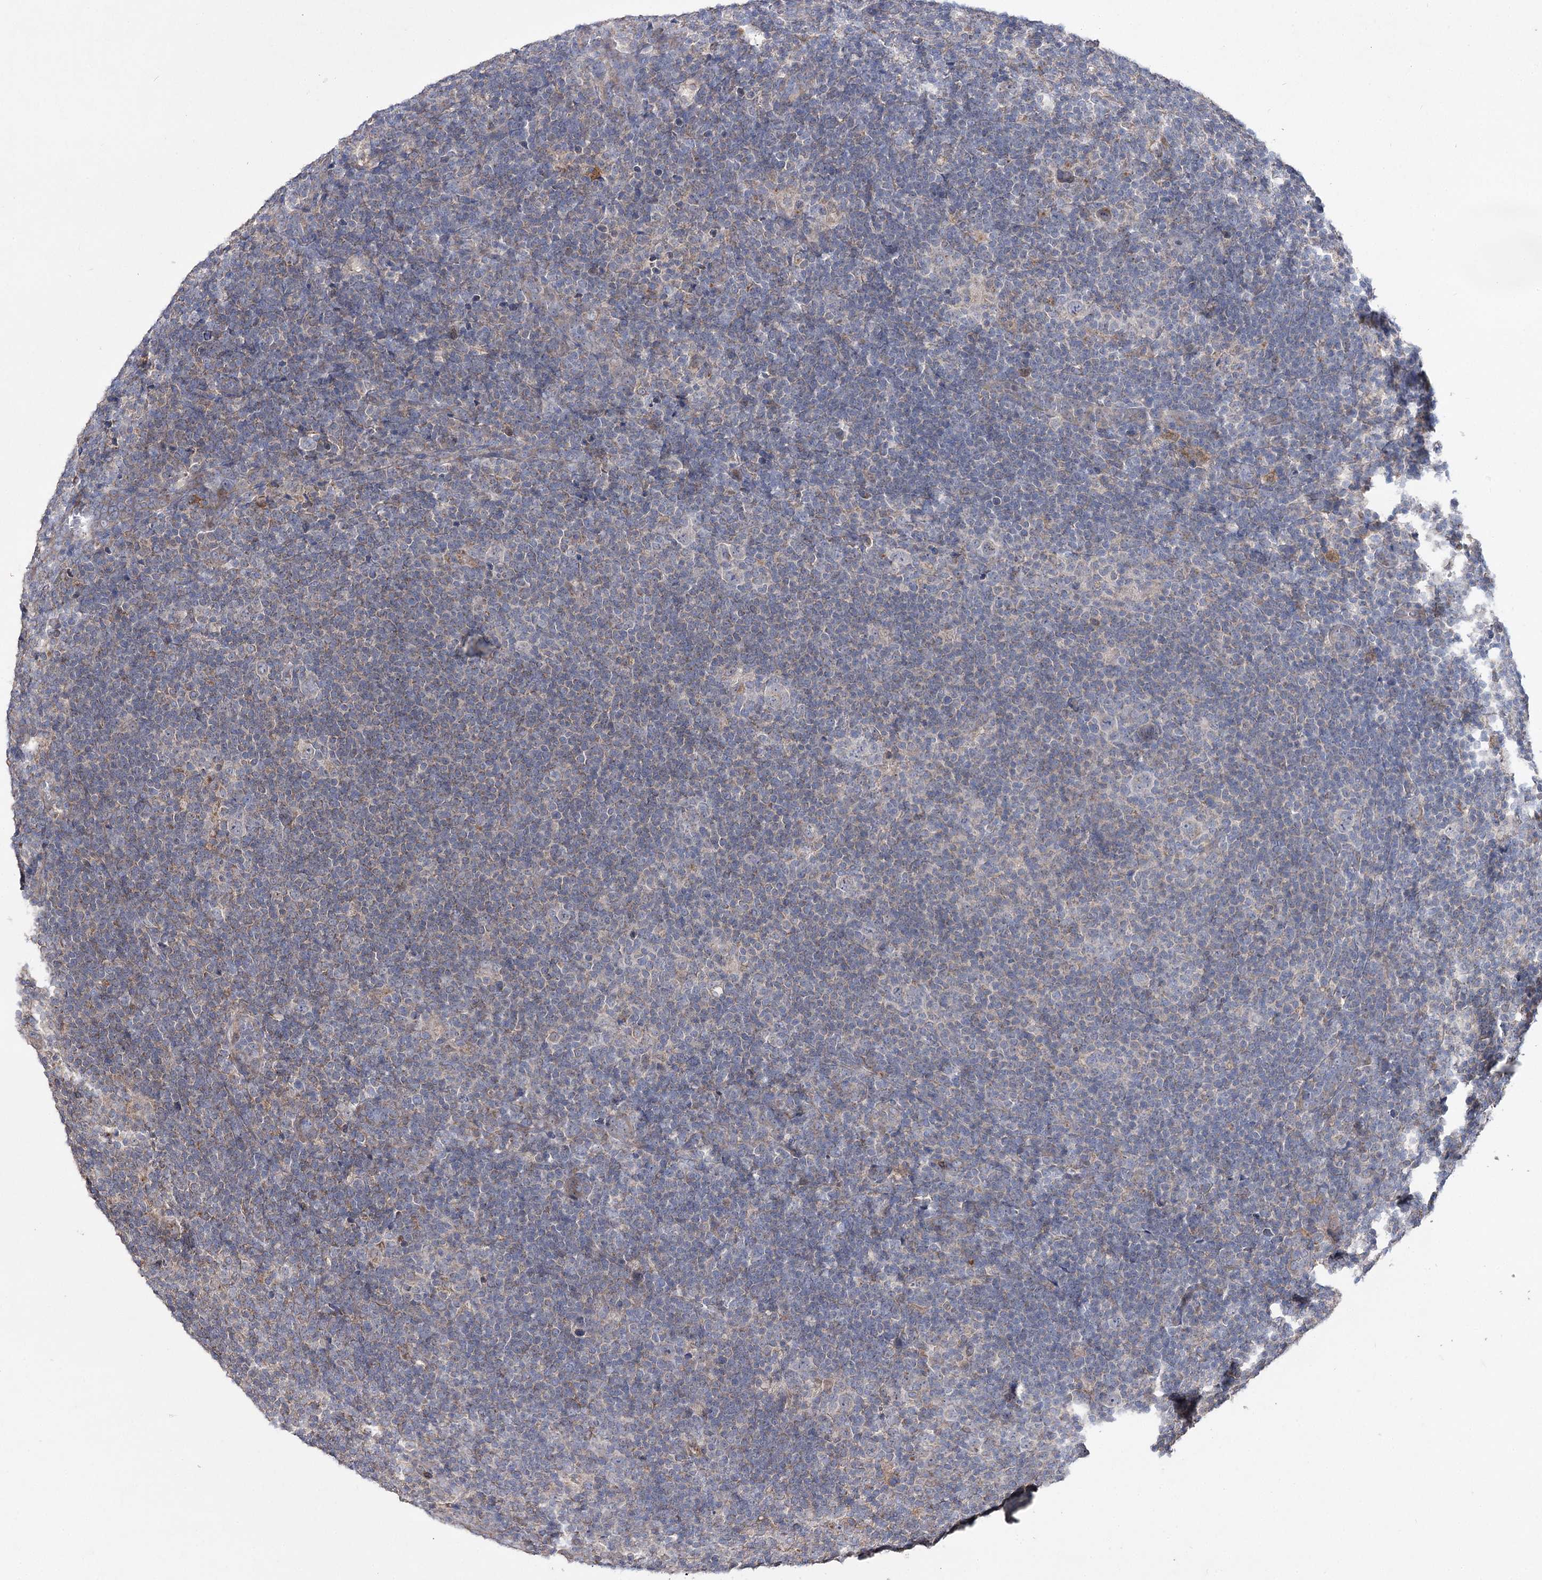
{"staining": {"intensity": "negative", "quantity": "none", "location": "none"}, "tissue": "lymphoma", "cell_type": "Tumor cells", "image_type": "cancer", "snomed": [{"axis": "morphology", "description": "Hodgkin's disease, NOS"}, {"axis": "topography", "description": "Lymph node"}], "caption": "This is an immunohistochemistry (IHC) histopathology image of human Hodgkin's disease. There is no positivity in tumor cells.", "gene": "AURKC", "patient": {"sex": "female", "age": 57}}